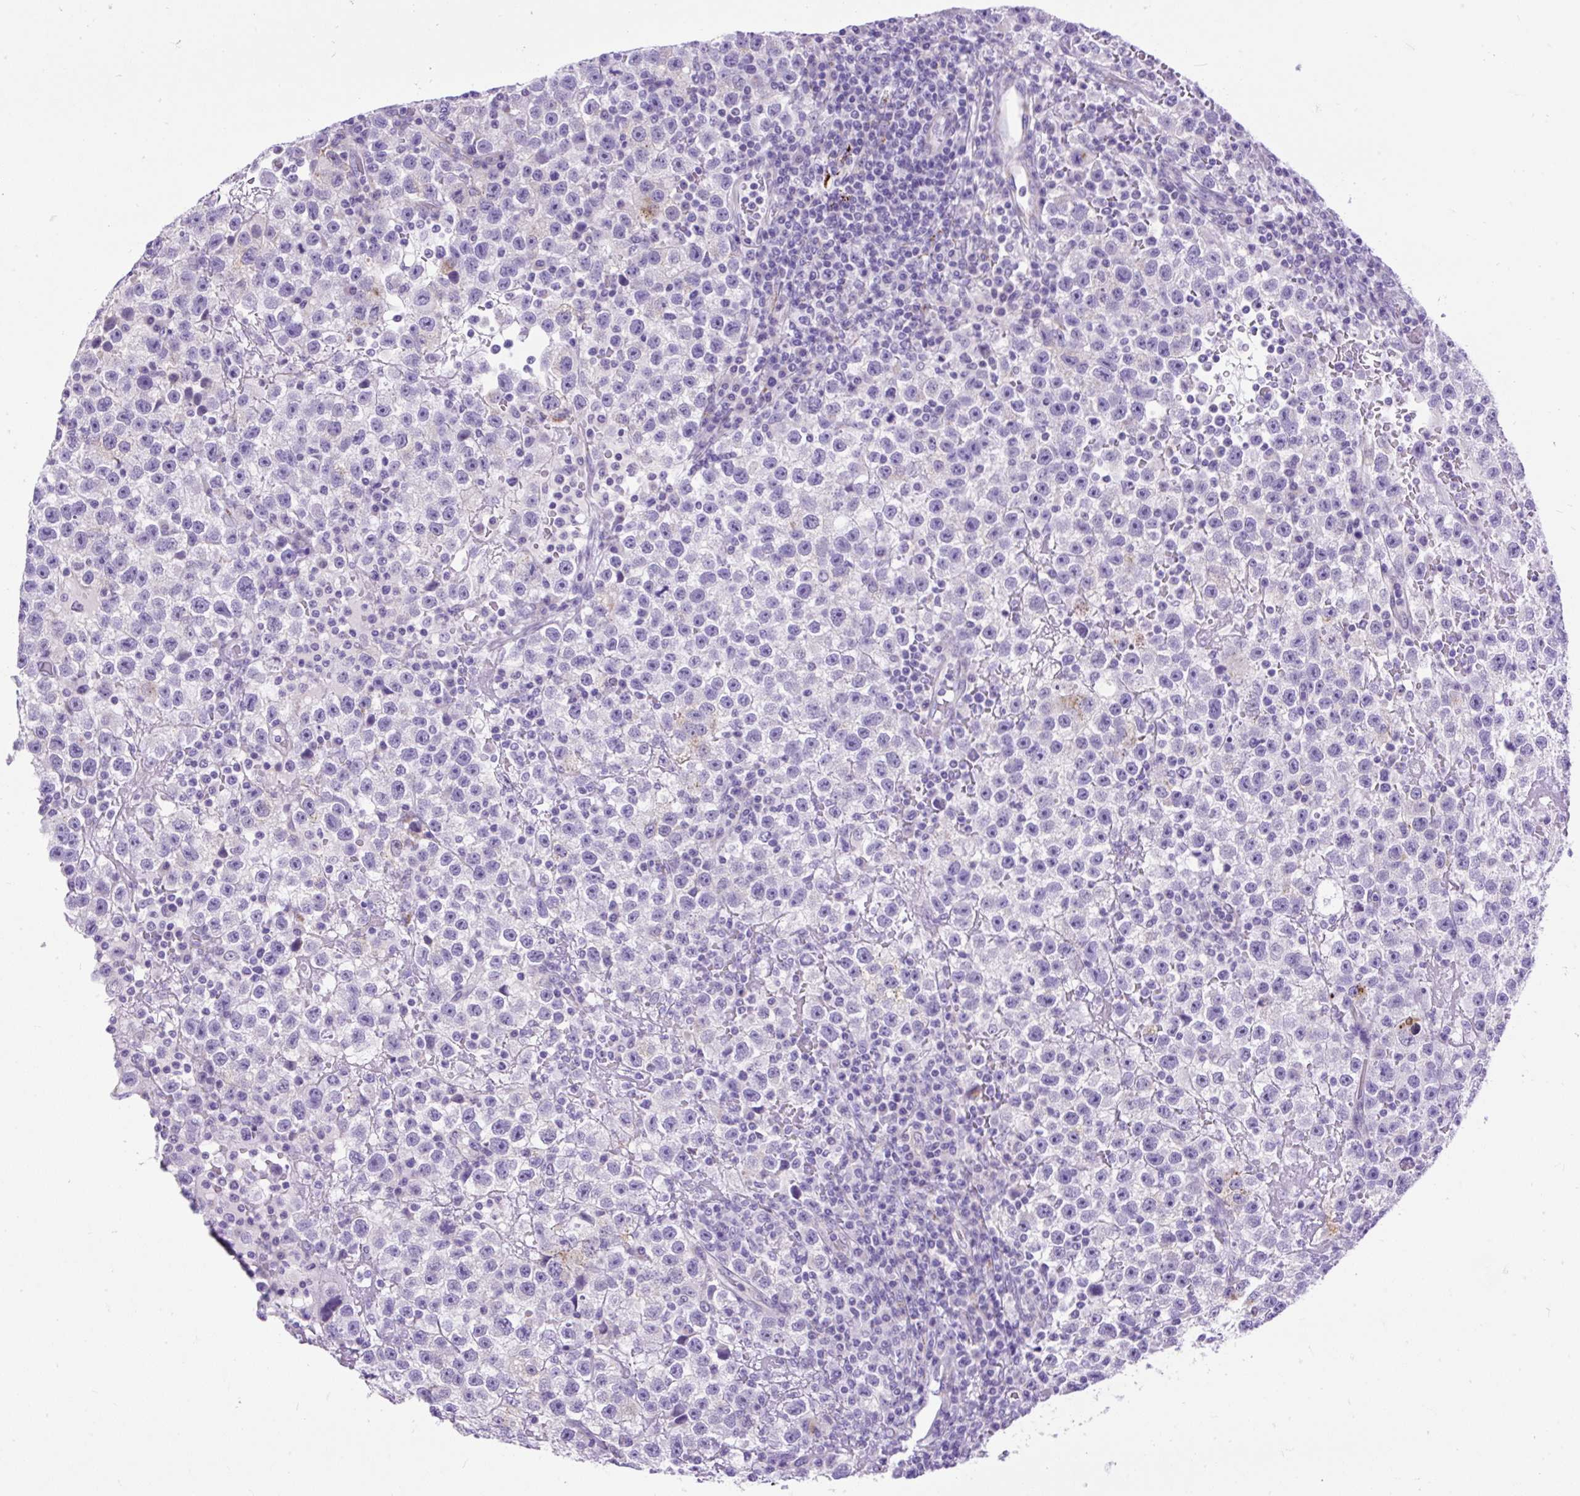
{"staining": {"intensity": "negative", "quantity": "none", "location": "none"}, "tissue": "testis cancer", "cell_type": "Tumor cells", "image_type": "cancer", "snomed": [{"axis": "morphology", "description": "Seminoma, NOS"}, {"axis": "topography", "description": "Testis"}], "caption": "Human testis cancer stained for a protein using immunohistochemistry exhibits no expression in tumor cells.", "gene": "ZNF256", "patient": {"sex": "male", "age": 22}}